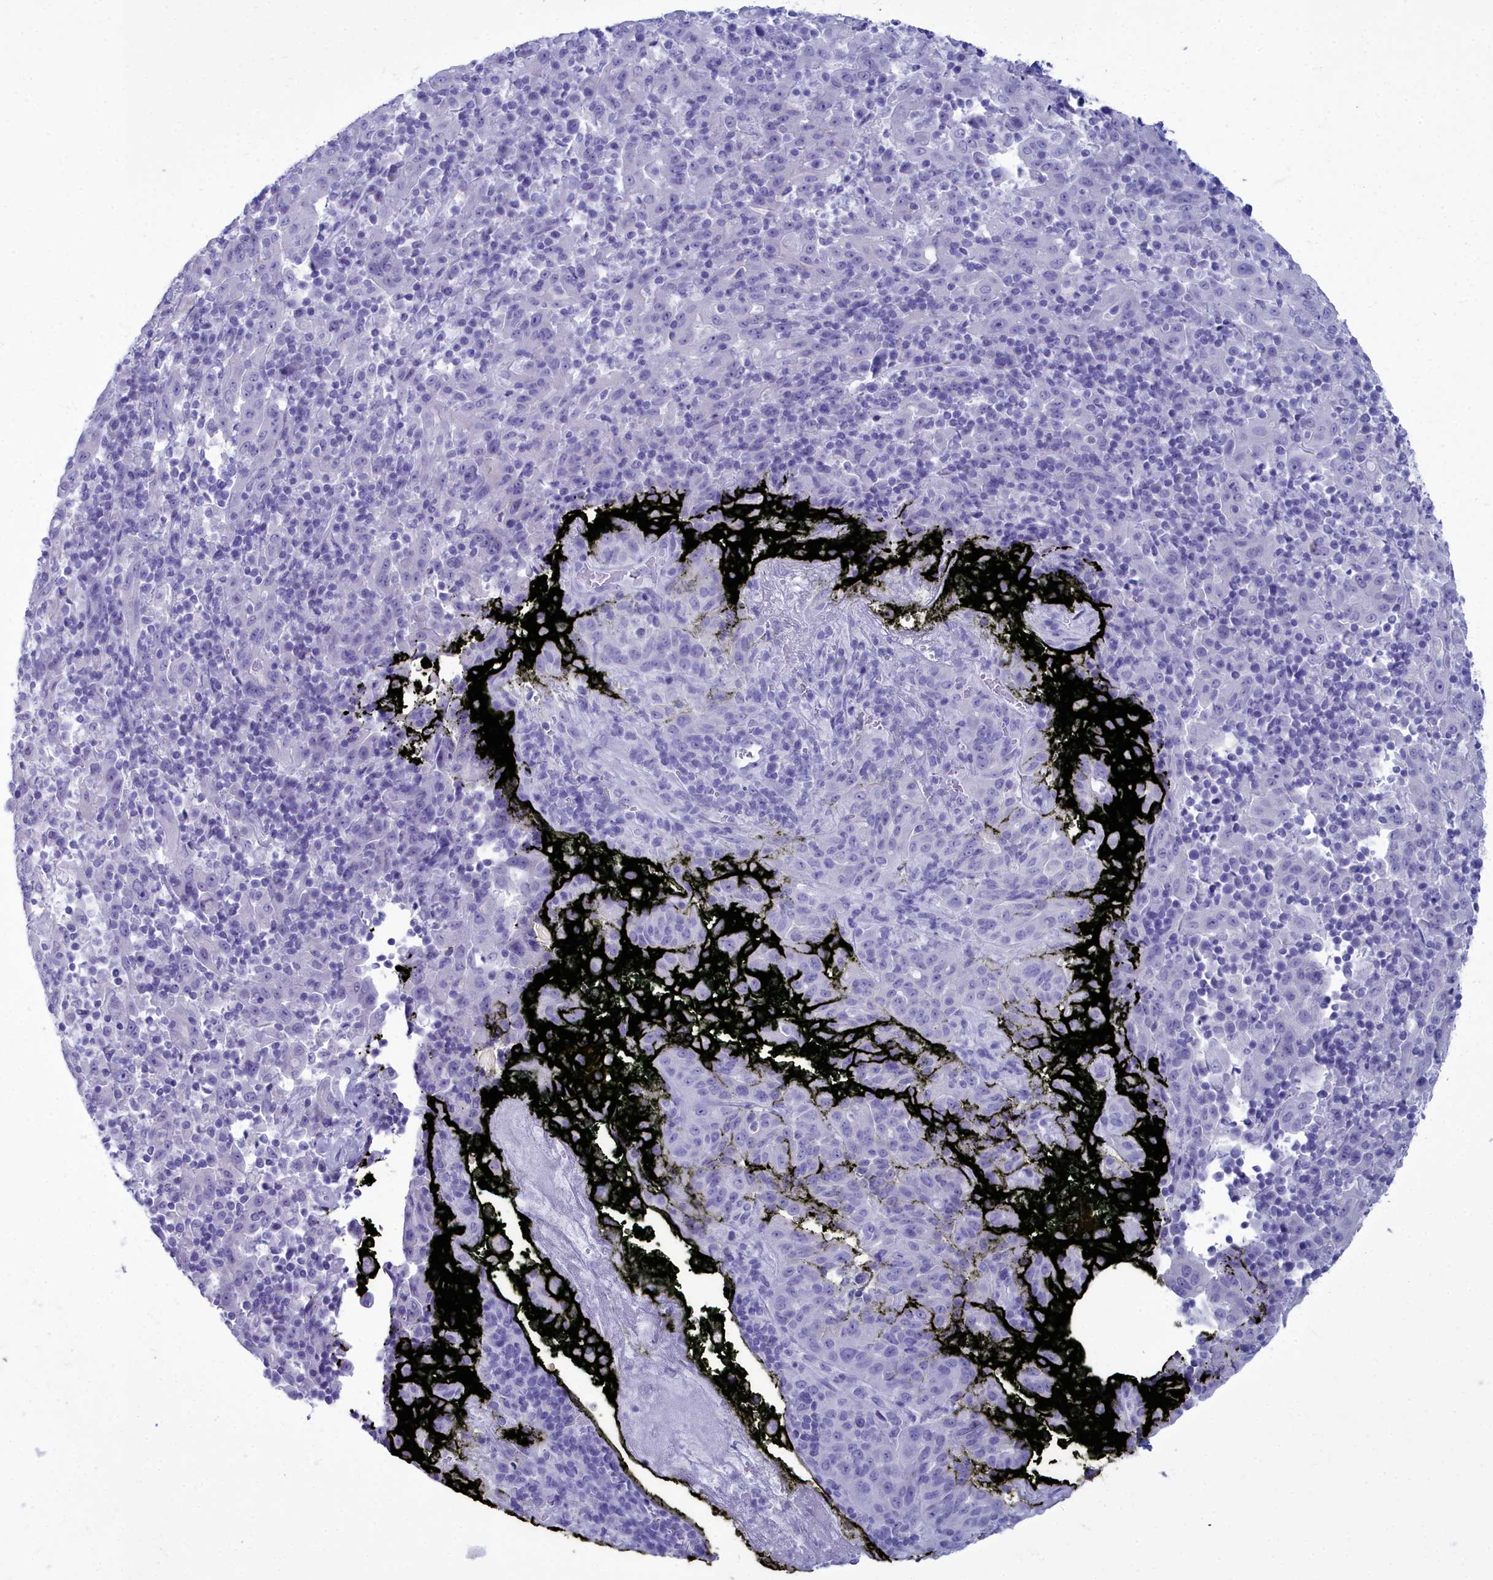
{"staining": {"intensity": "negative", "quantity": "none", "location": "none"}, "tissue": "pancreatic cancer", "cell_type": "Tumor cells", "image_type": "cancer", "snomed": [{"axis": "morphology", "description": "Adenocarcinoma, NOS"}, {"axis": "topography", "description": "Pancreas"}], "caption": "Micrograph shows no significant protein positivity in tumor cells of adenocarcinoma (pancreatic).", "gene": "MAP6", "patient": {"sex": "male", "age": 63}}